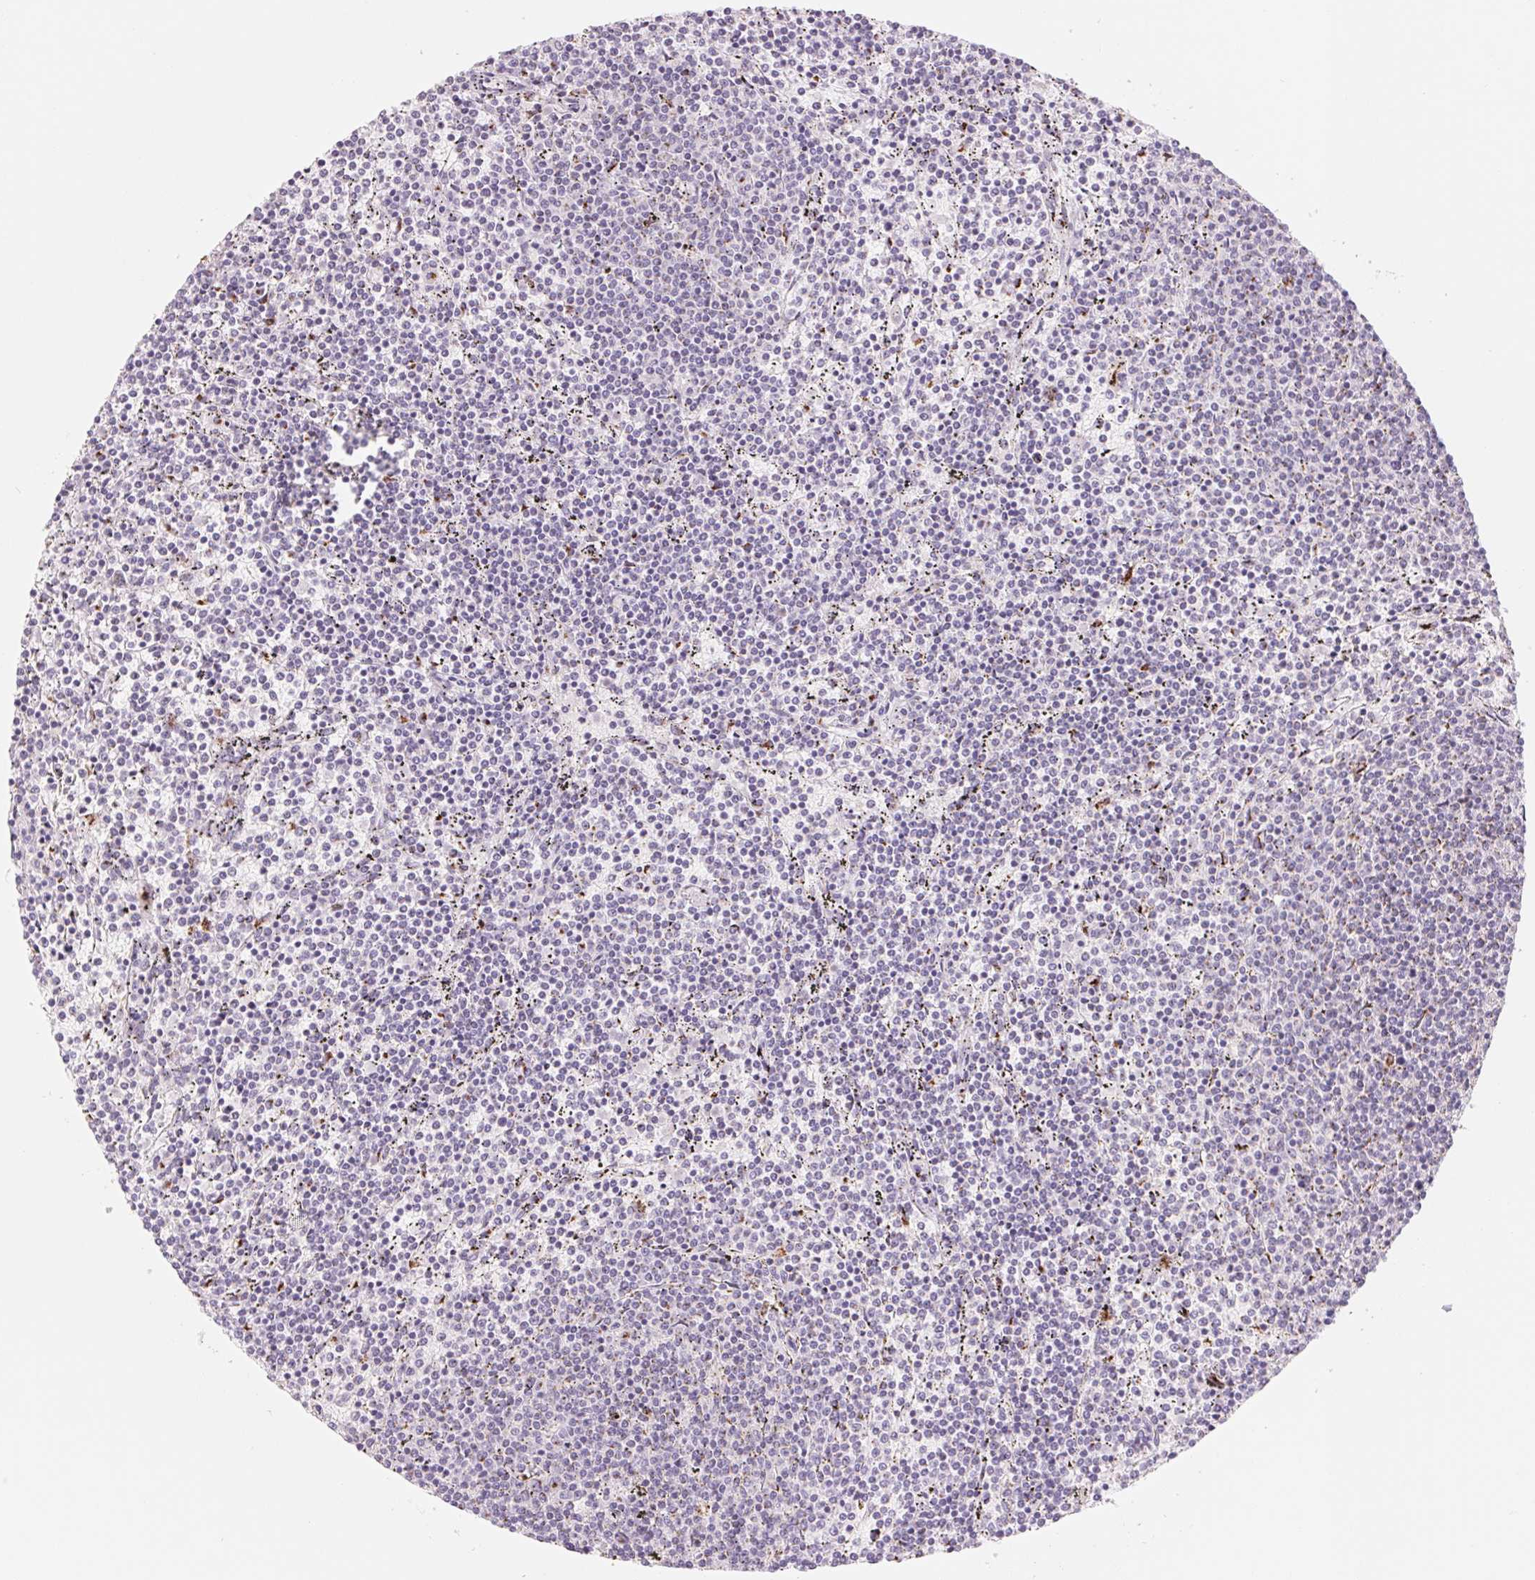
{"staining": {"intensity": "negative", "quantity": "none", "location": "none"}, "tissue": "lymphoma", "cell_type": "Tumor cells", "image_type": "cancer", "snomed": [{"axis": "morphology", "description": "Malignant lymphoma, non-Hodgkin's type, Low grade"}, {"axis": "topography", "description": "Spleen"}], "caption": "Histopathology image shows no significant protein positivity in tumor cells of lymphoma.", "gene": "GALNT7", "patient": {"sex": "female", "age": 50}}